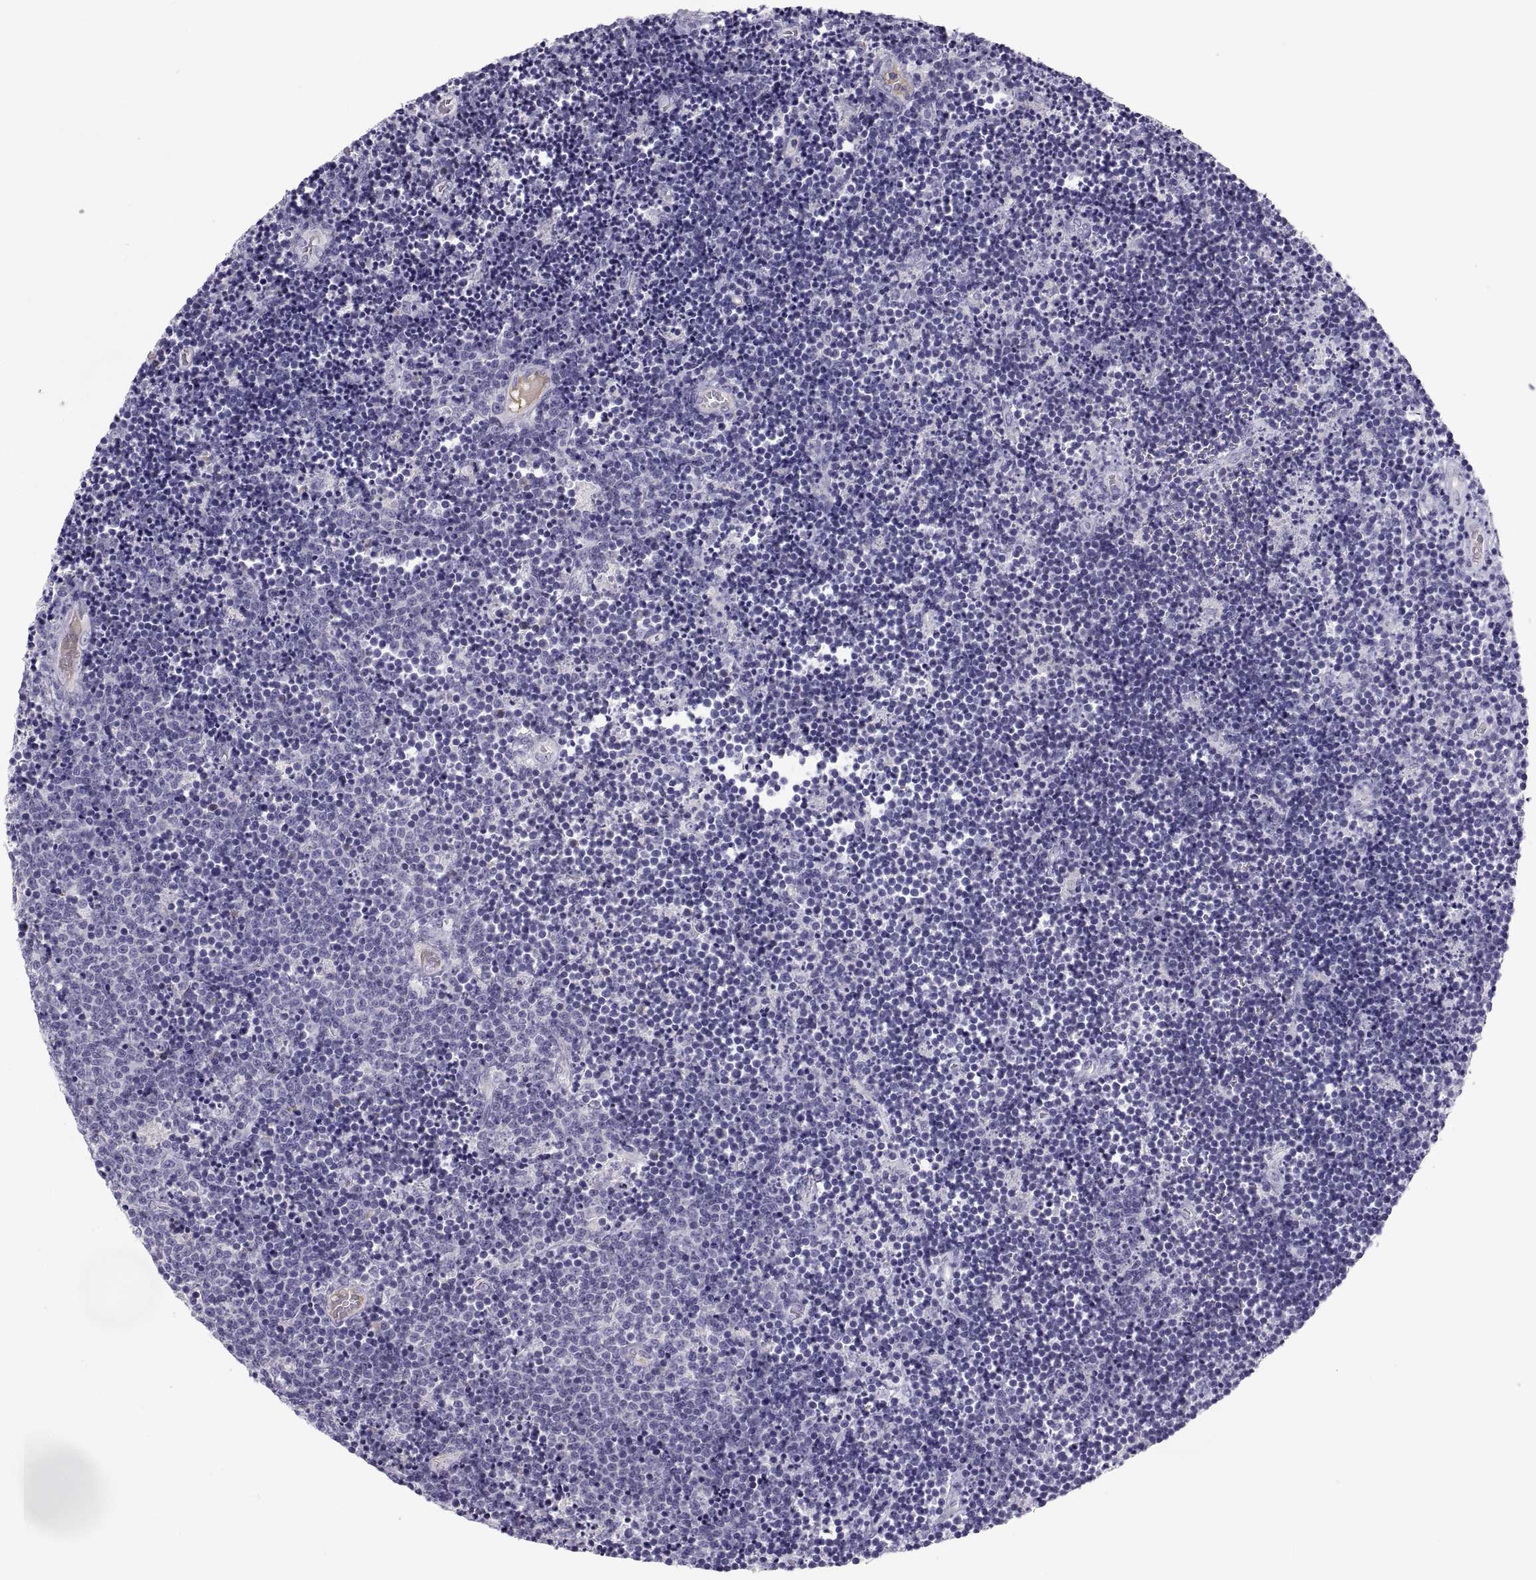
{"staining": {"intensity": "negative", "quantity": "none", "location": "none"}, "tissue": "lymphoma", "cell_type": "Tumor cells", "image_type": "cancer", "snomed": [{"axis": "morphology", "description": "Malignant lymphoma, non-Hodgkin's type, Low grade"}, {"axis": "topography", "description": "Brain"}], "caption": "DAB immunohistochemical staining of malignant lymphoma, non-Hodgkin's type (low-grade) shows no significant positivity in tumor cells. (DAB immunohistochemistry with hematoxylin counter stain).", "gene": "MAGEB2", "patient": {"sex": "female", "age": 66}}